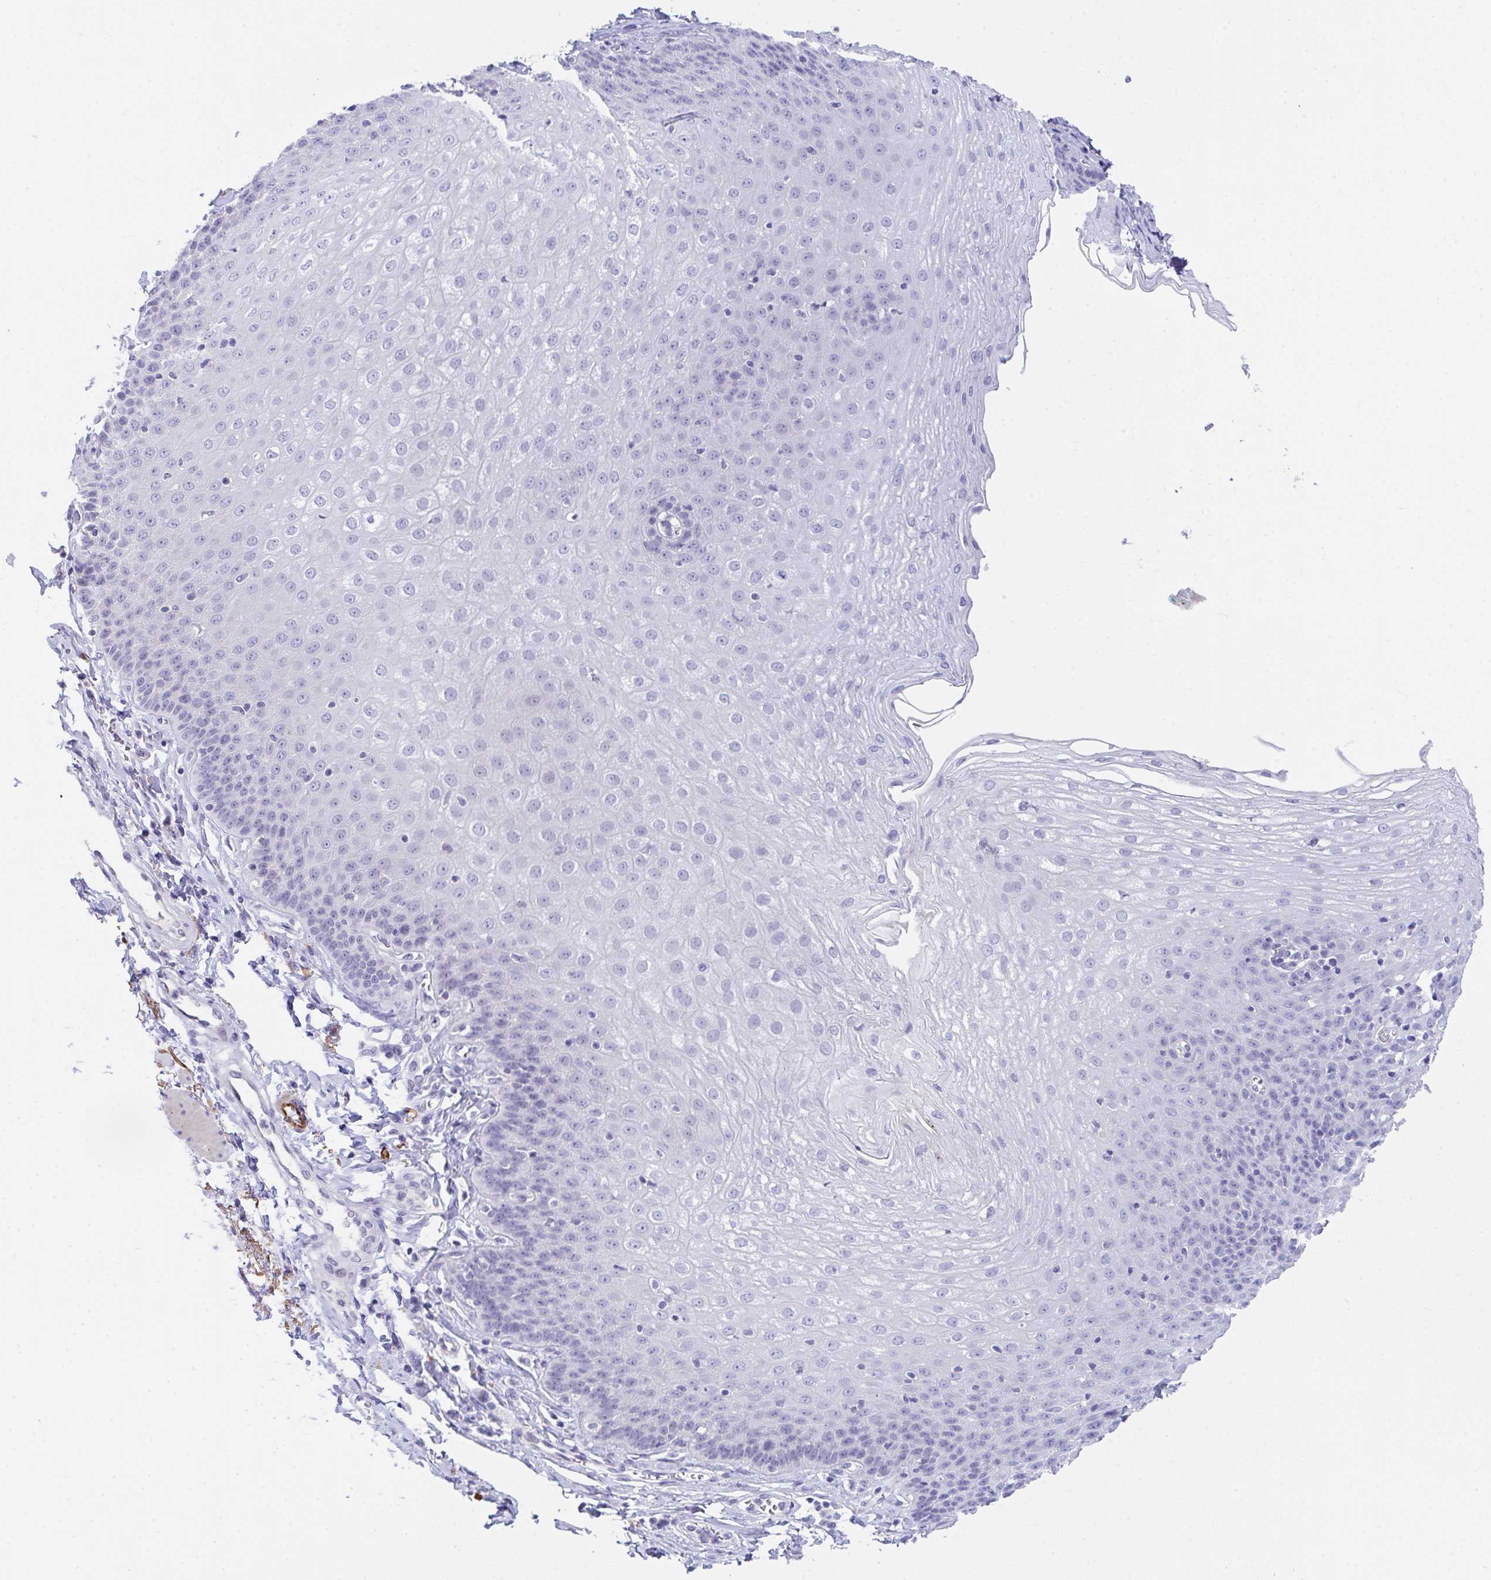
{"staining": {"intensity": "negative", "quantity": "none", "location": "none"}, "tissue": "esophagus", "cell_type": "Squamous epithelial cells", "image_type": "normal", "snomed": [{"axis": "morphology", "description": "Normal tissue, NOS"}, {"axis": "topography", "description": "Esophagus"}], "caption": "This is an IHC photomicrograph of unremarkable esophagus. There is no expression in squamous epithelial cells.", "gene": "KMT2E", "patient": {"sex": "female", "age": 81}}